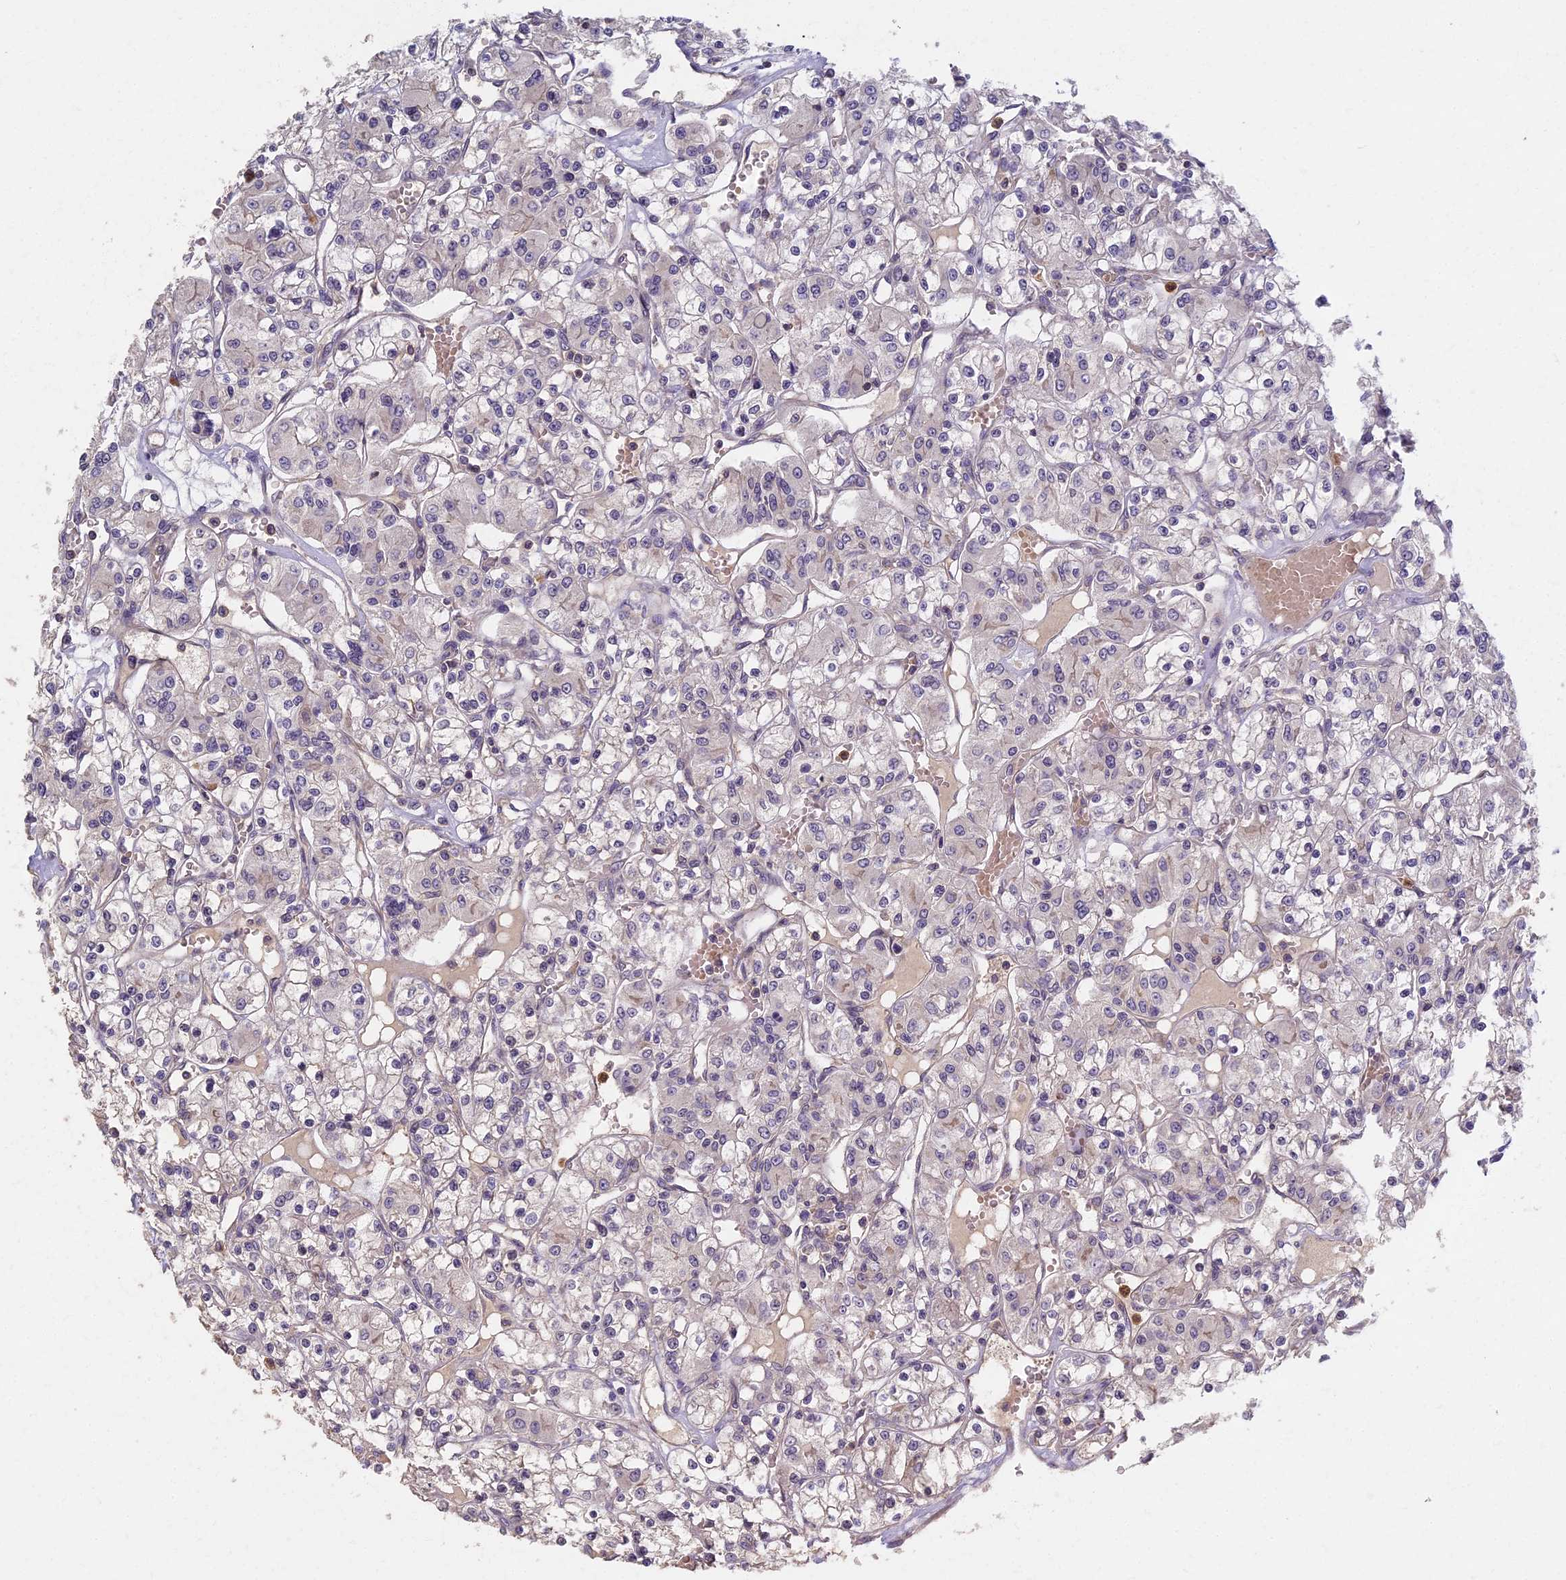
{"staining": {"intensity": "negative", "quantity": "none", "location": "none"}, "tissue": "renal cancer", "cell_type": "Tumor cells", "image_type": "cancer", "snomed": [{"axis": "morphology", "description": "Adenocarcinoma, NOS"}, {"axis": "topography", "description": "Kidney"}], "caption": "Immunohistochemistry micrograph of neoplastic tissue: human renal cancer (adenocarcinoma) stained with DAB shows no significant protein positivity in tumor cells. (Brightfield microscopy of DAB (3,3'-diaminobenzidine) immunohistochemistry at high magnification).", "gene": "AP4E1", "patient": {"sex": "female", "age": 59}}